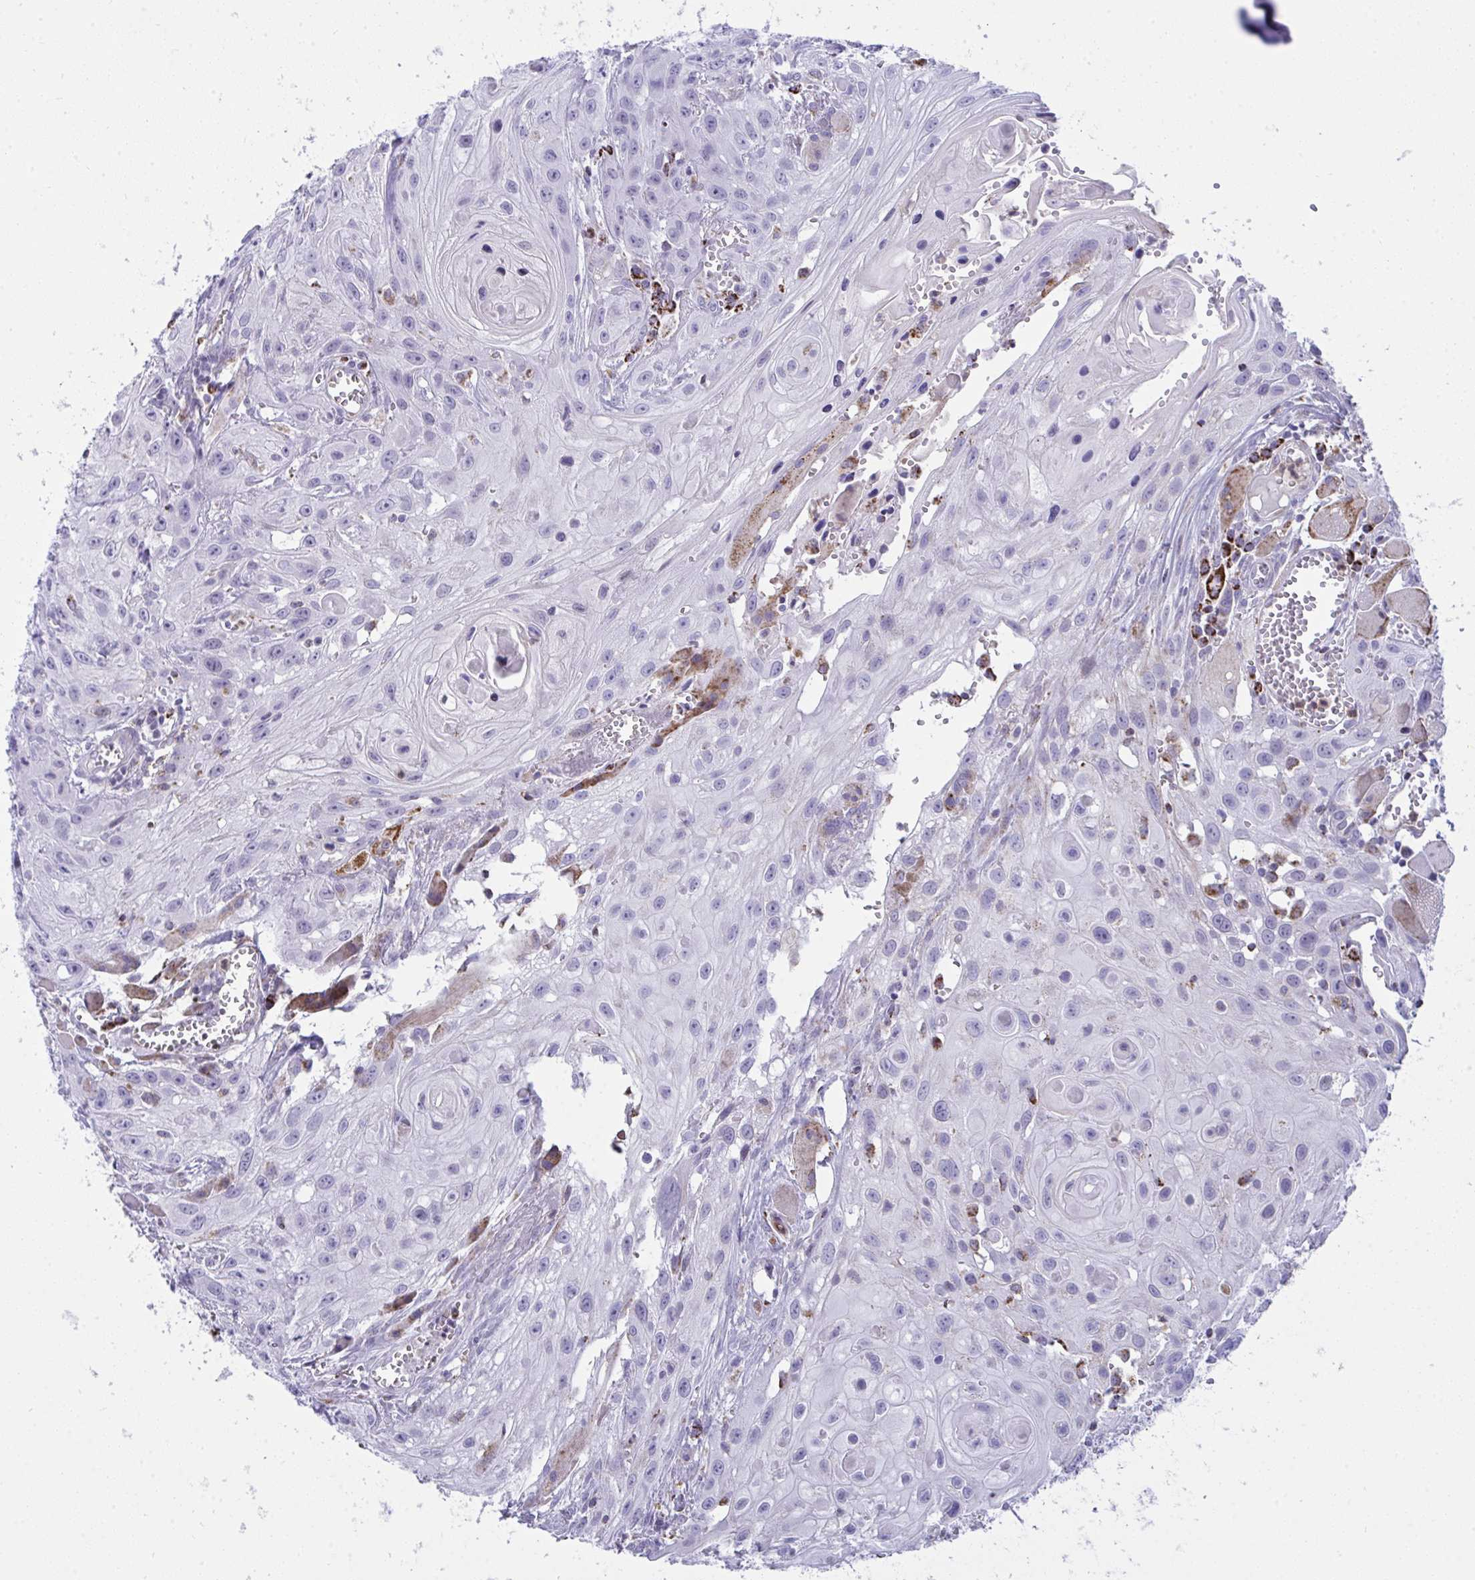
{"staining": {"intensity": "negative", "quantity": "none", "location": "none"}, "tissue": "head and neck cancer", "cell_type": "Tumor cells", "image_type": "cancer", "snomed": [{"axis": "morphology", "description": "Squamous cell carcinoma, NOS"}, {"axis": "topography", "description": "Oral tissue"}, {"axis": "topography", "description": "Head-Neck"}], "caption": "Human squamous cell carcinoma (head and neck) stained for a protein using IHC displays no staining in tumor cells.", "gene": "PLA2G12B", "patient": {"sex": "male", "age": 58}}